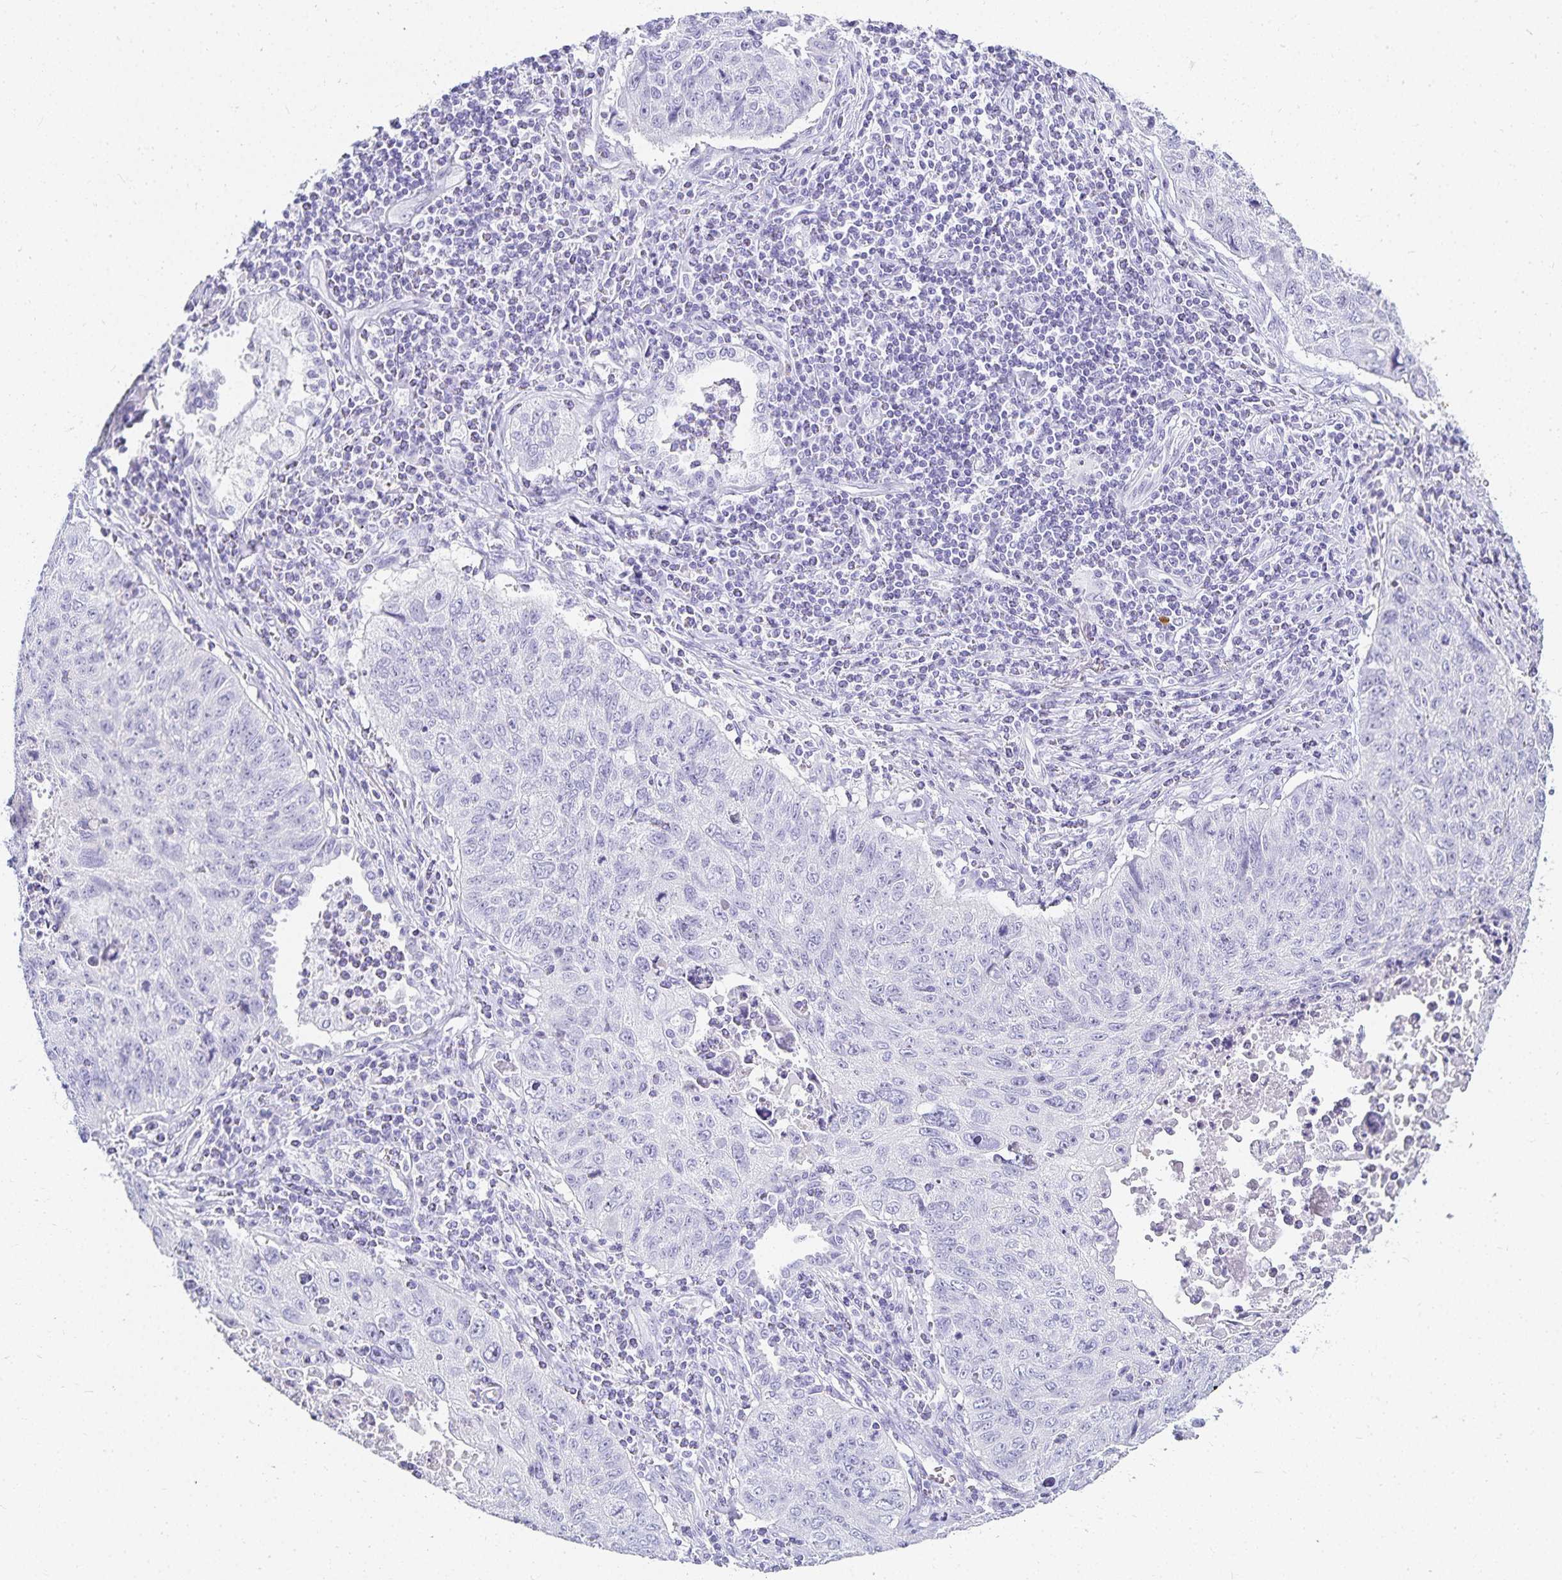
{"staining": {"intensity": "negative", "quantity": "none", "location": "none"}, "tissue": "lung cancer", "cell_type": "Tumor cells", "image_type": "cancer", "snomed": [{"axis": "morphology", "description": "Normal morphology"}, {"axis": "morphology", "description": "Aneuploidy"}, {"axis": "morphology", "description": "Squamous cell carcinoma, NOS"}, {"axis": "topography", "description": "Lymph node"}, {"axis": "topography", "description": "Lung"}], "caption": "Lung cancer (aneuploidy) stained for a protein using IHC shows no expression tumor cells.", "gene": "GP2", "patient": {"sex": "female", "age": 76}}